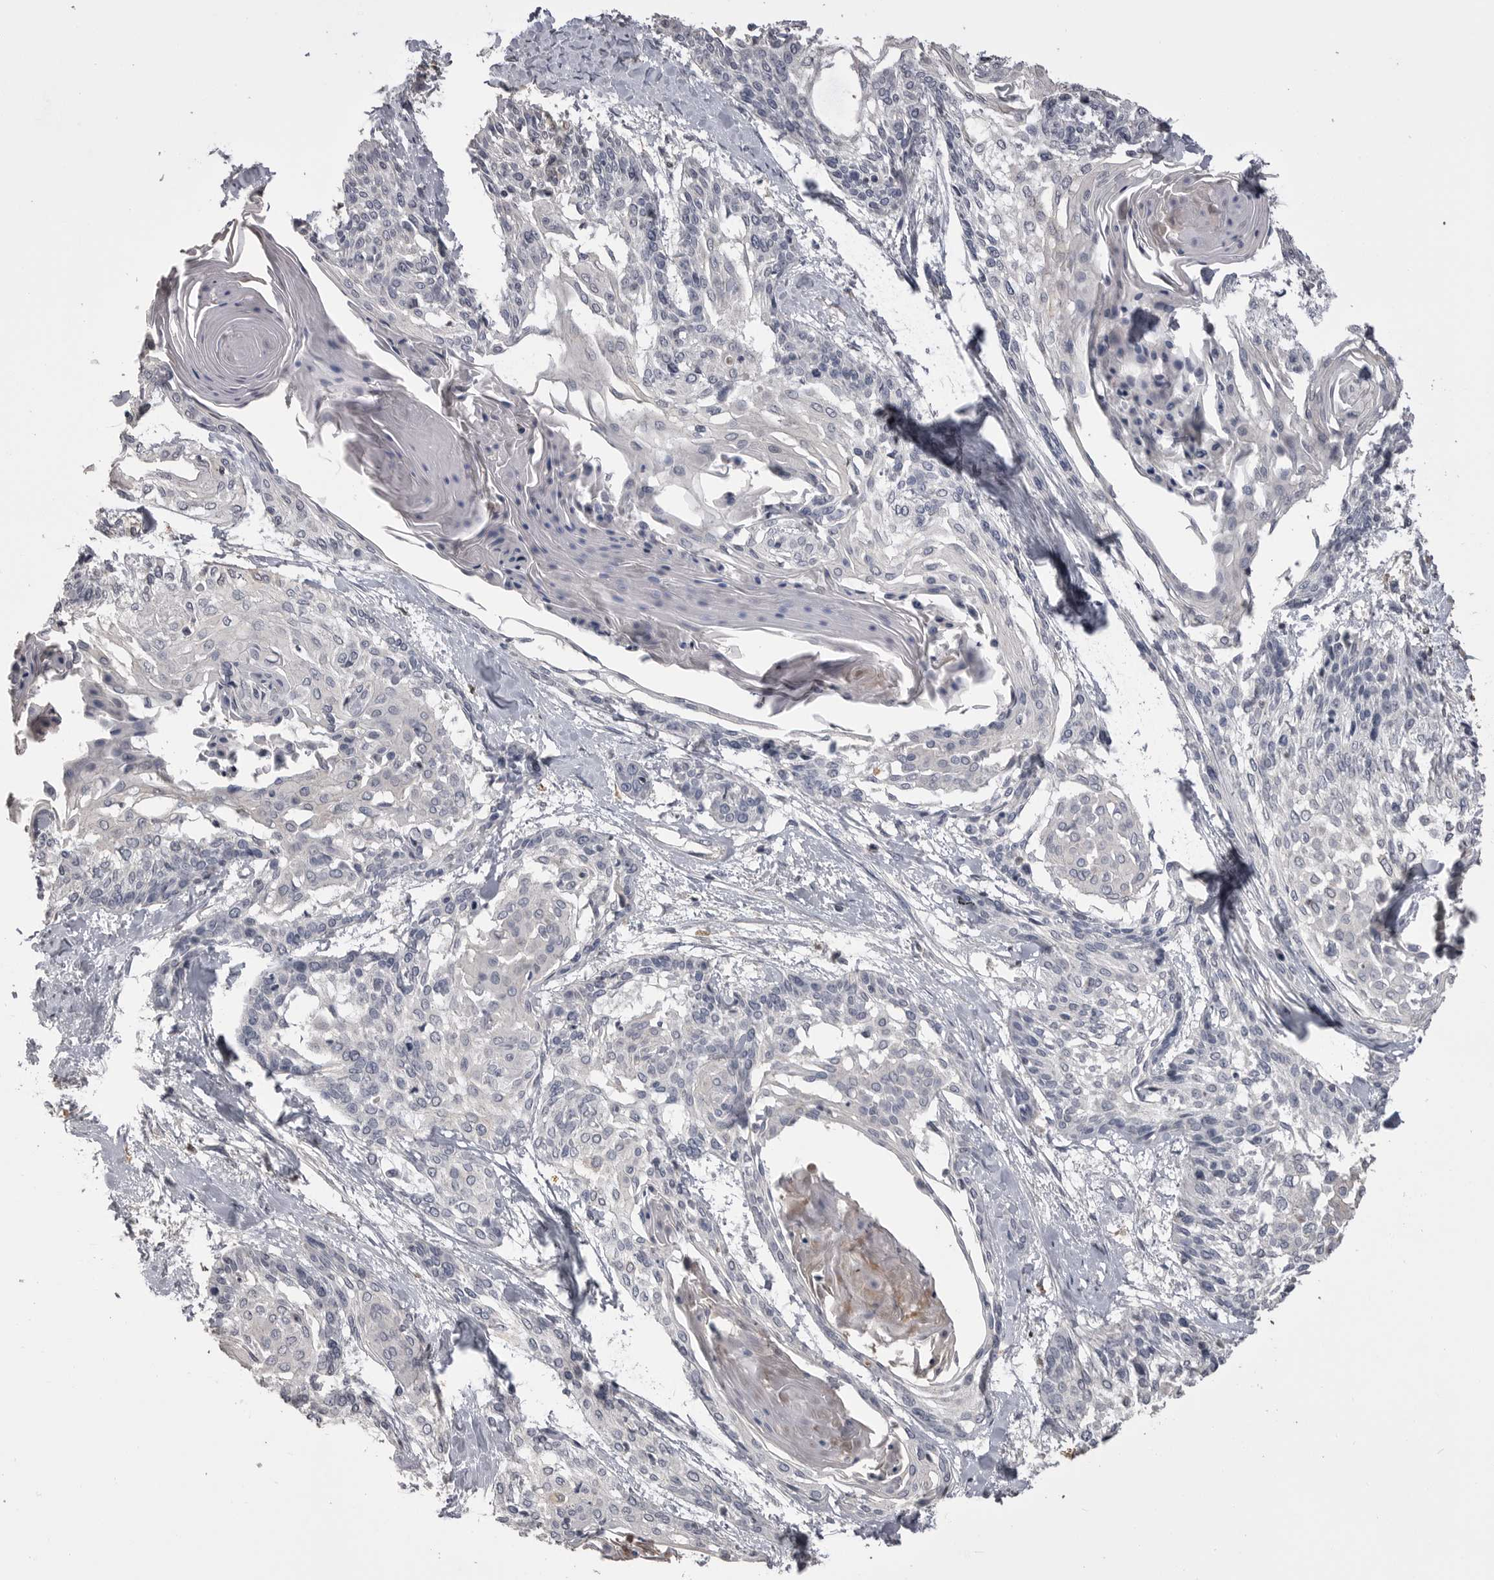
{"staining": {"intensity": "negative", "quantity": "none", "location": "none"}, "tissue": "cervical cancer", "cell_type": "Tumor cells", "image_type": "cancer", "snomed": [{"axis": "morphology", "description": "Squamous cell carcinoma, NOS"}, {"axis": "topography", "description": "Cervix"}], "caption": "An image of human cervical squamous cell carcinoma is negative for staining in tumor cells.", "gene": "AHSG", "patient": {"sex": "female", "age": 57}}